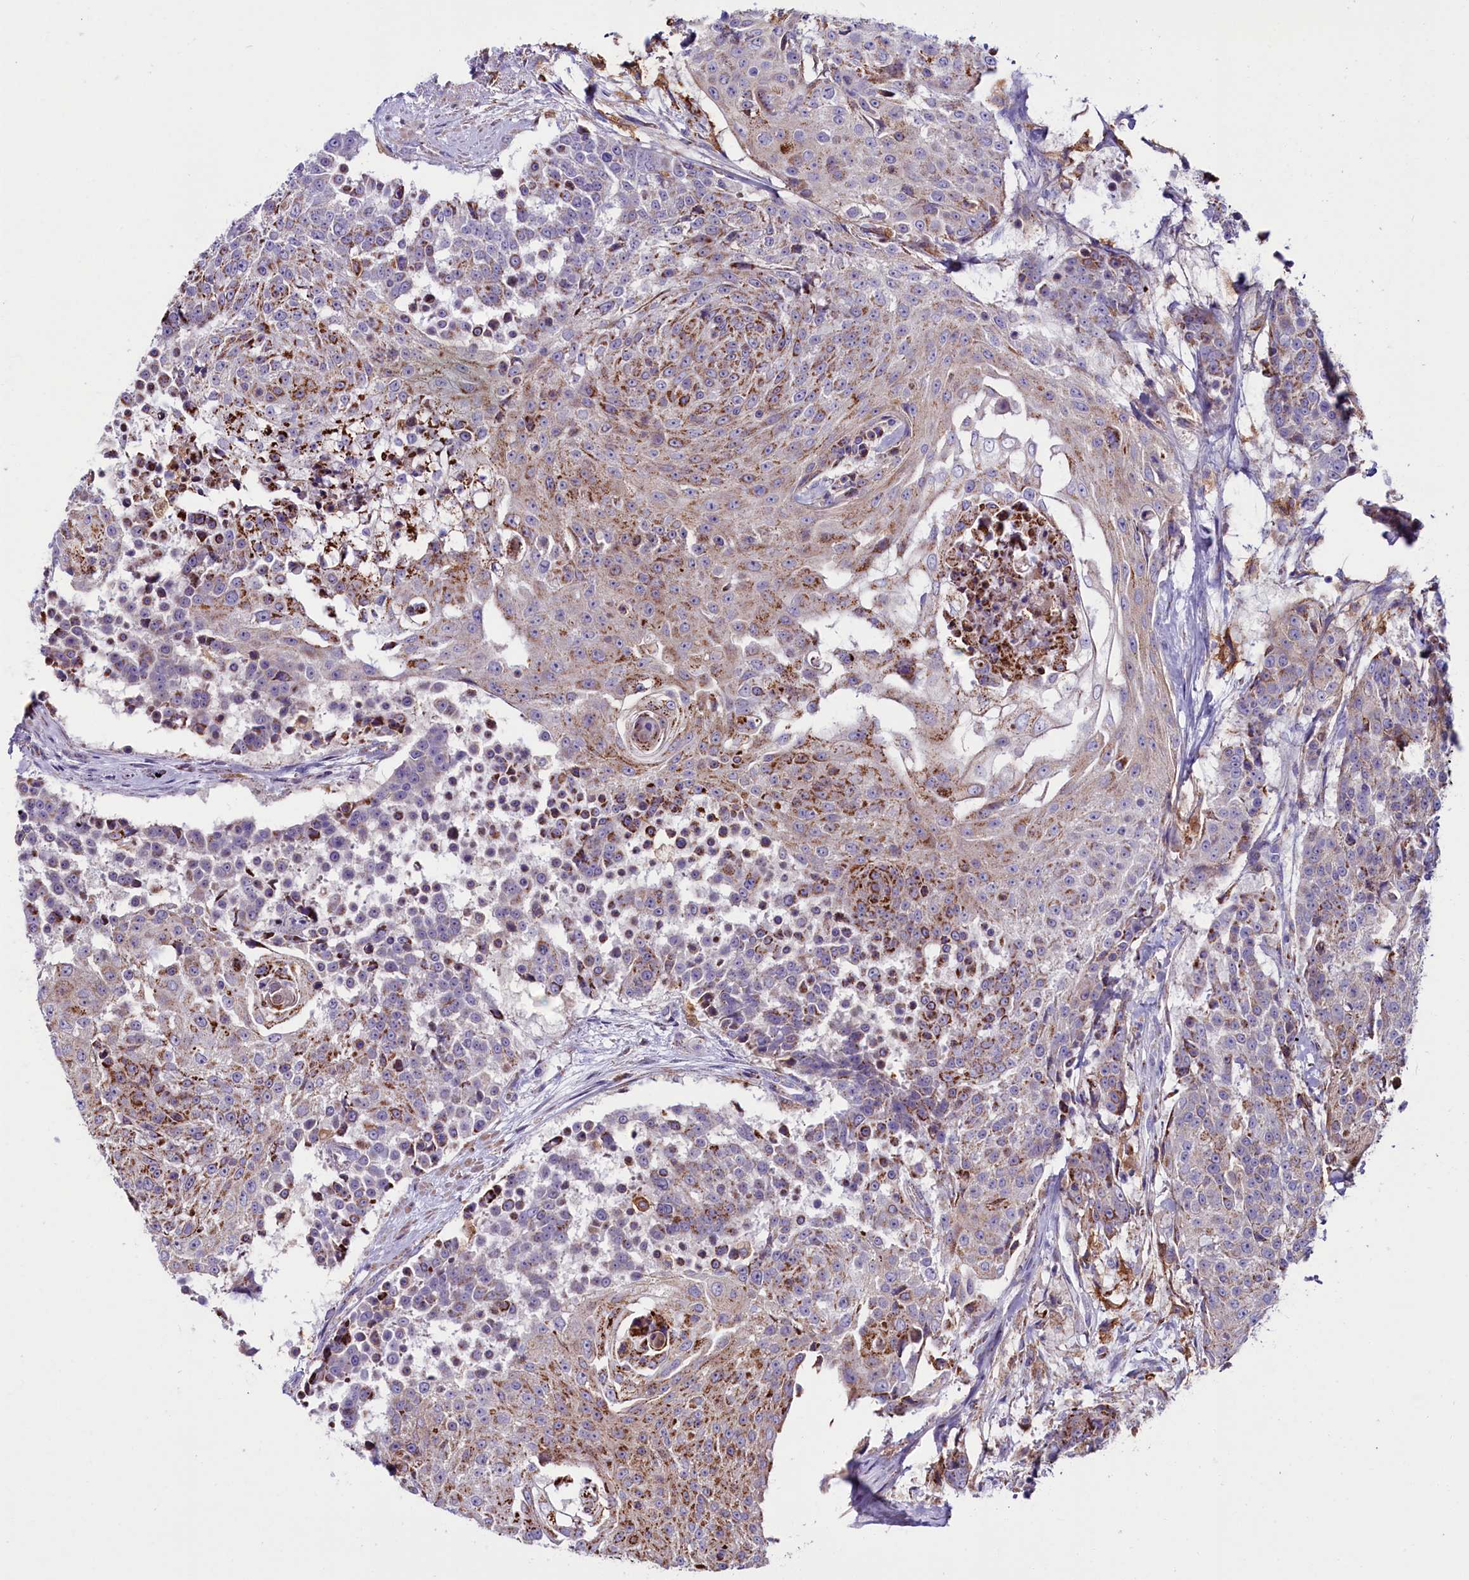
{"staining": {"intensity": "moderate", "quantity": "25%-75%", "location": "cytoplasmic/membranous"}, "tissue": "urothelial cancer", "cell_type": "Tumor cells", "image_type": "cancer", "snomed": [{"axis": "morphology", "description": "Urothelial carcinoma, High grade"}, {"axis": "topography", "description": "Urinary bladder"}], "caption": "An image showing moderate cytoplasmic/membranous staining in about 25%-75% of tumor cells in urothelial cancer, as visualized by brown immunohistochemical staining.", "gene": "IL20RA", "patient": {"sex": "female", "age": 63}}